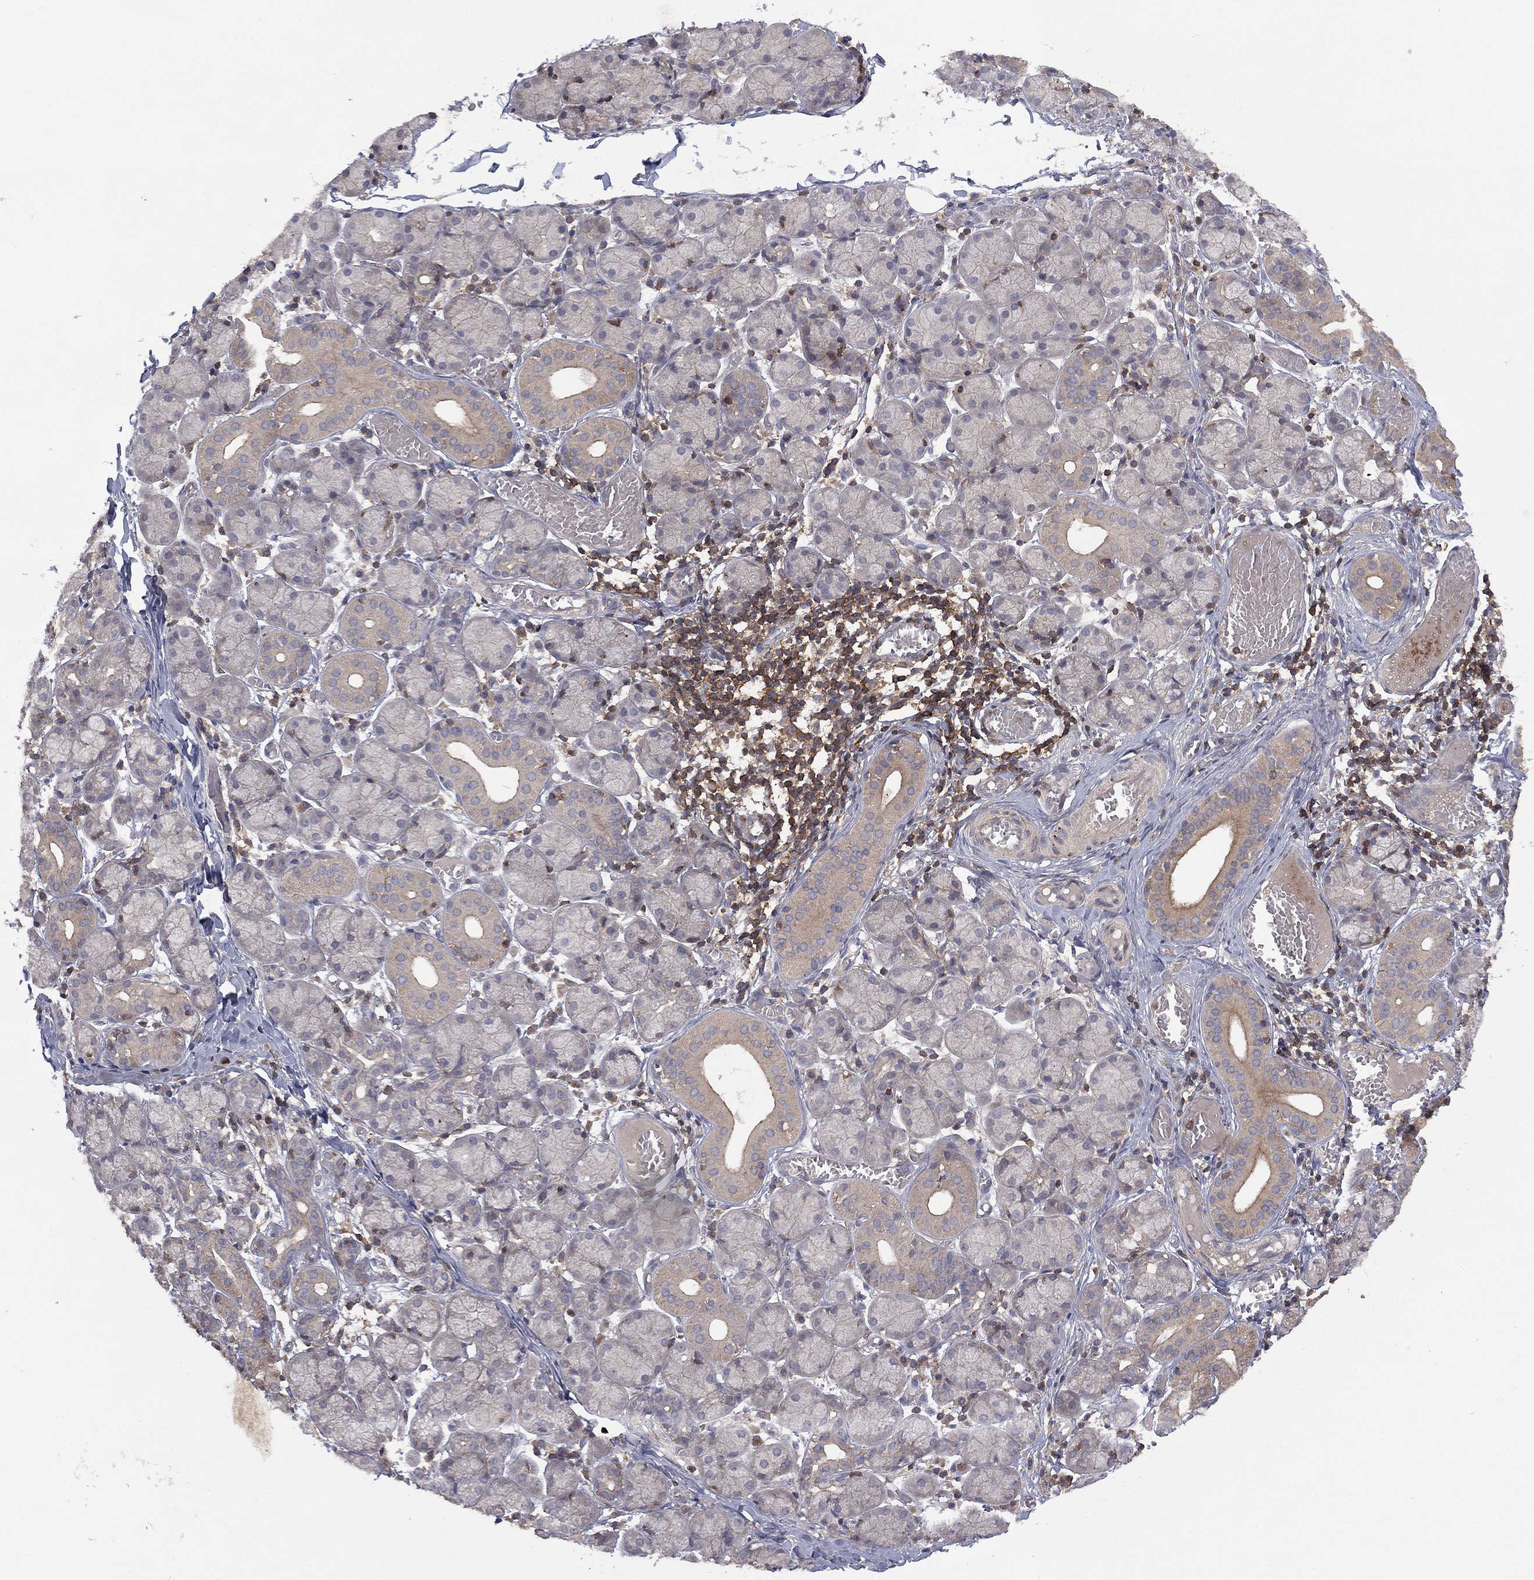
{"staining": {"intensity": "moderate", "quantity": "<25%", "location": "cytoplasmic/membranous"}, "tissue": "salivary gland", "cell_type": "Glandular cells", "image_type": "normal", "snomed": [{"axis": "morphology", "description": "Normal tissue, NOS"}, {"axis": "topography", "description": "Salivary gland"}, {"axis": "topography", "description": "Peripheral nerve tissue"}], "caption": "This photomicrograph shows immunohistochemistry (IHC) staining of normal human salivary gland, with low moderate cytoplasmic/membranous staining in about <25% of glandular cells.", "gene": "DOCK8", "patient": {"sex": "female", "age": 24}}